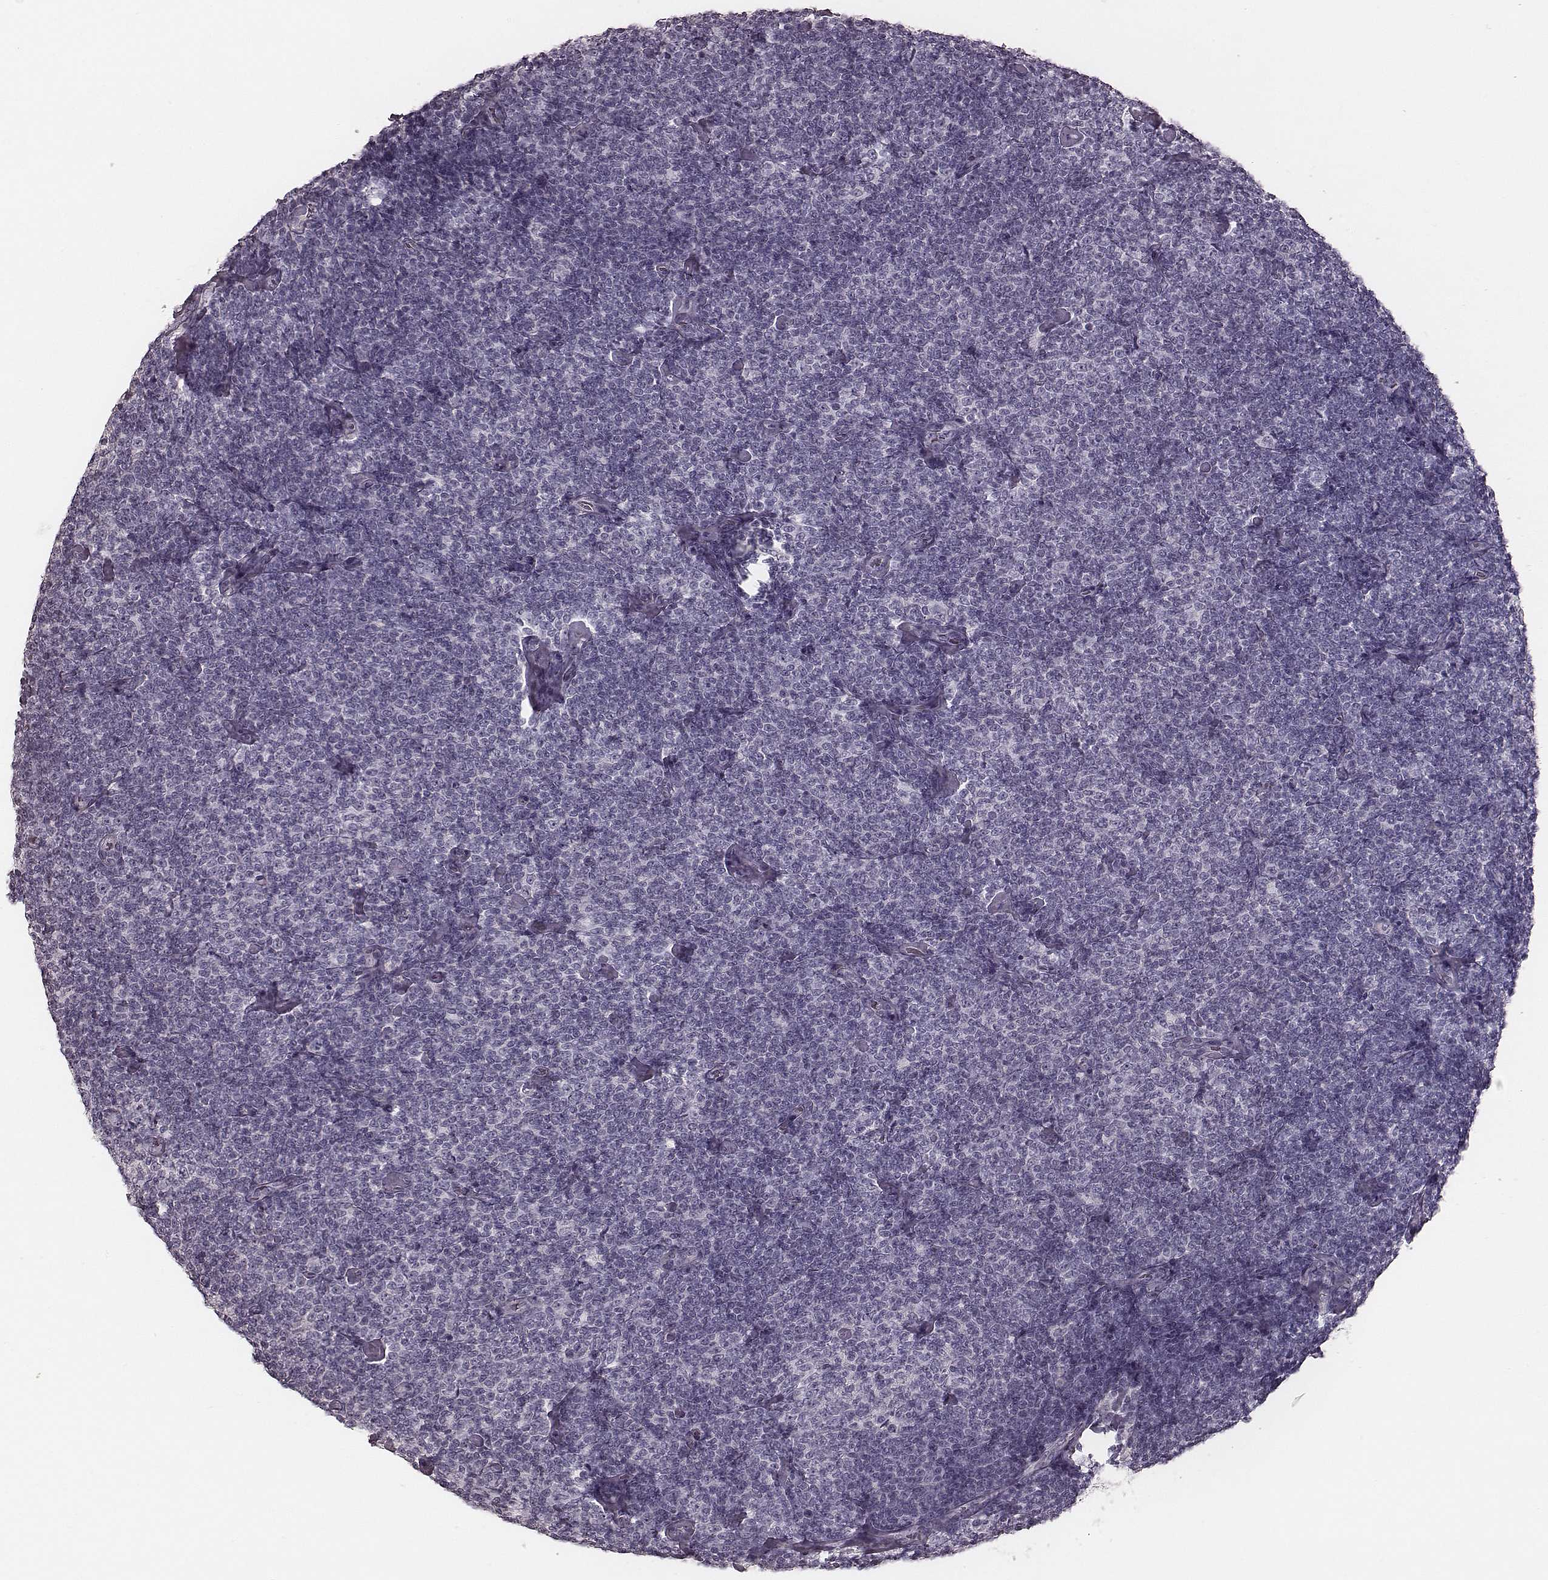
{"staining": {"intensity": "negative", "quantity": "none", "location": "none"}, "tissue": "lymphoma", "cell_type": "Tumor cells", "image_type": "cancer", "snomed": [{"axis": "morphology", "description": "Malignant lymphoma, non-Hodgkin's type, Low grade"}, {"axis": "topography", "description": "Lymph node"}], "caption": "Tumor cells are negative for protein expression in human lymphoma. Nuclei are stained in blue.", "gene": "ZP4", "patient": {"sex": "male", "age": 81}}